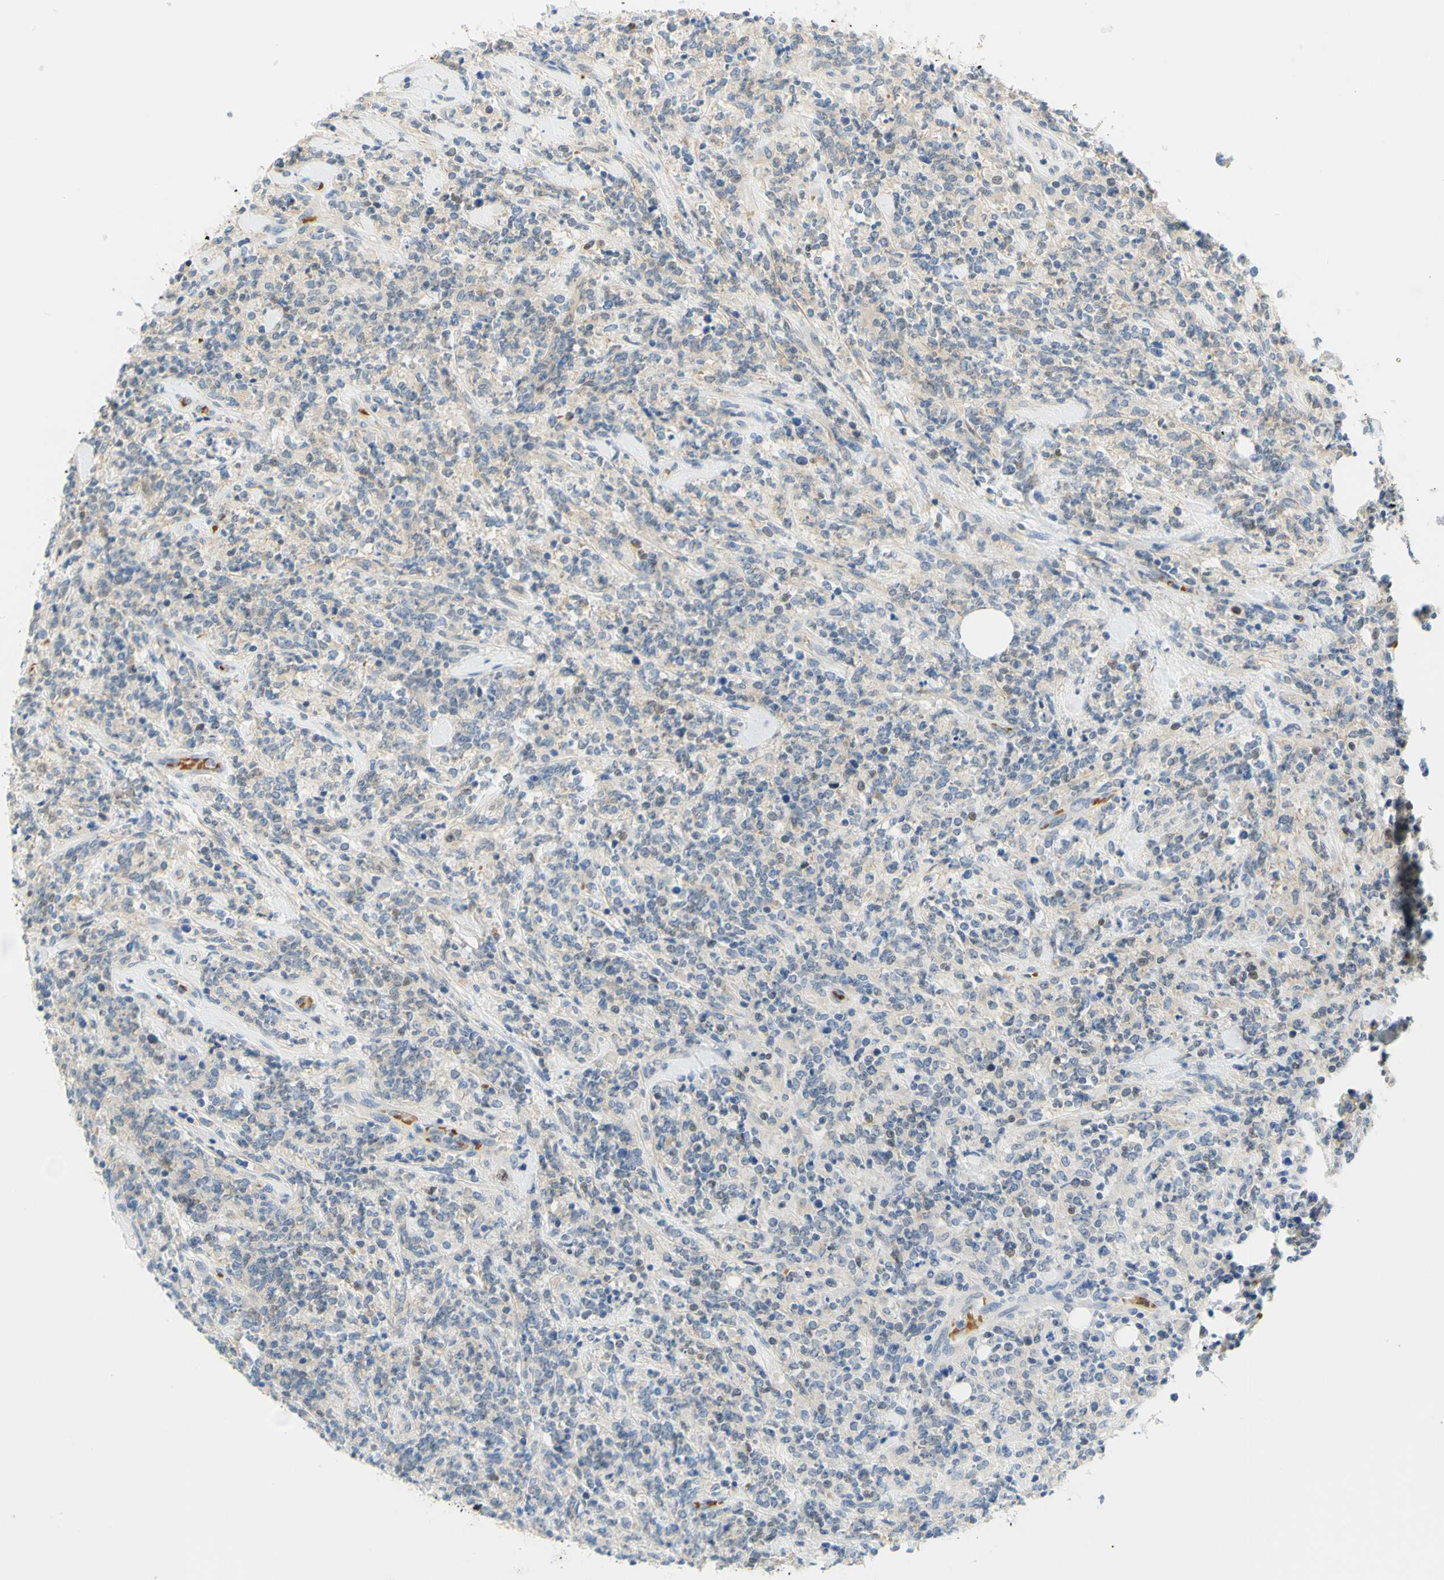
{"staining": {"intensity": "weak", "quantity": "<25%", "location": "cytoplasmic/membranous,nuclear"}, "tissue": "lymphoma", "cell_type": "Tumor cells", "image_type": "cancer", "snomed": [{"axis": "morphology", "description": "Malignant lymphoma, non-Hodgkin's type, High grade"}, {"axis": "topography", "description": "Soft tissue"}], "caption": "This histopathology image is of lymphoma stained with immunohistochemistry (IHC) to label a protein in brown with the nuclei are counter-stained blue. There is no staining in tumor cells. Brightfield microscopy of IHC stained with DAB (3,3'-diaminobenzidine) (brown) and hematoxylin (blue), captured at high magnification.", "gene": "ENTREP2", "patient": {"sex": "male", "age": 18}}